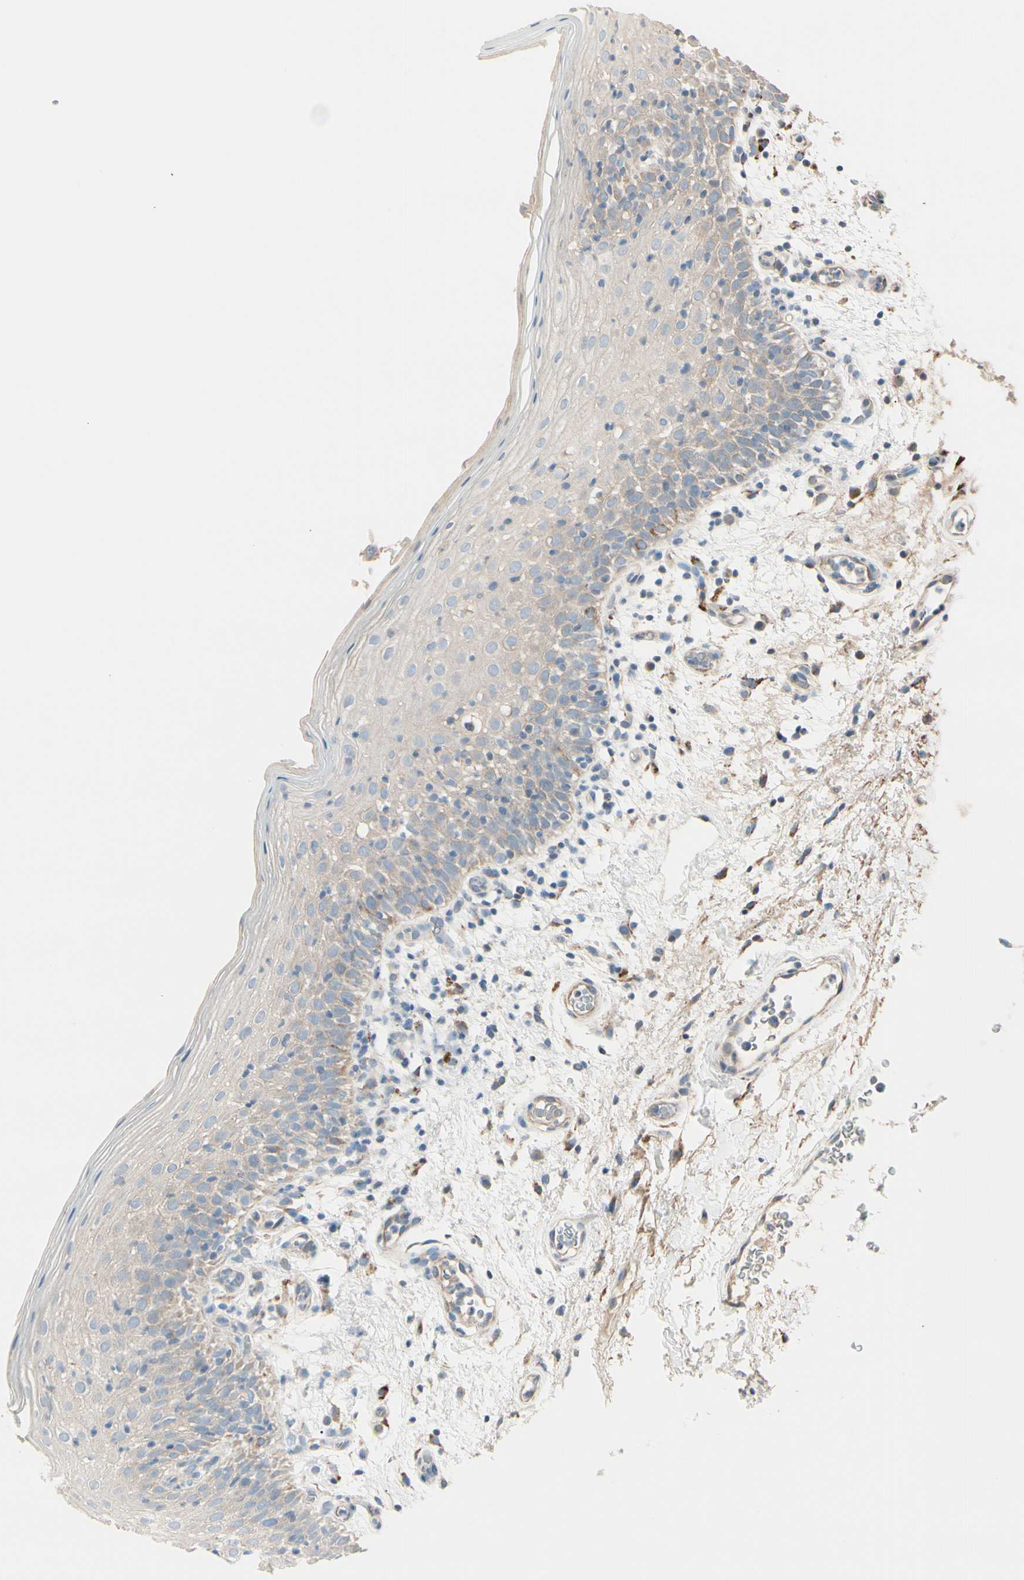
{"staining": {"intensity": "weak", "quantity": ">75%", "location": "cytoplasmic/membranous"}, "tissue": "oral mucosa", "cell_type": "Squamous epithelial cells", "image_type": "normal", "snomed": [{"axis": "morphology", "description": "Normal tissue, NOS"}, {"axis": "morphology", "description": "Squamous cell carcinoma, NOS"}, {"axis": "topography", "description": "Skeletal muscle"}, {"axis": "topography", "description": "Oral tissue"}], "caption": "An image of oral mucosa stained for a protein shows weak cytoplasmic/membranous brown staining in squamous epithelial cells. The staining was performed using DAB (3,3'-diaminobenzidine) to visualize the protein expression in brown, while the nuclei were stained in blue with hematoxylin (Magnification: 20x).", "gene": "EPHA3", "patient": {"sex": "male", "age": 71}}